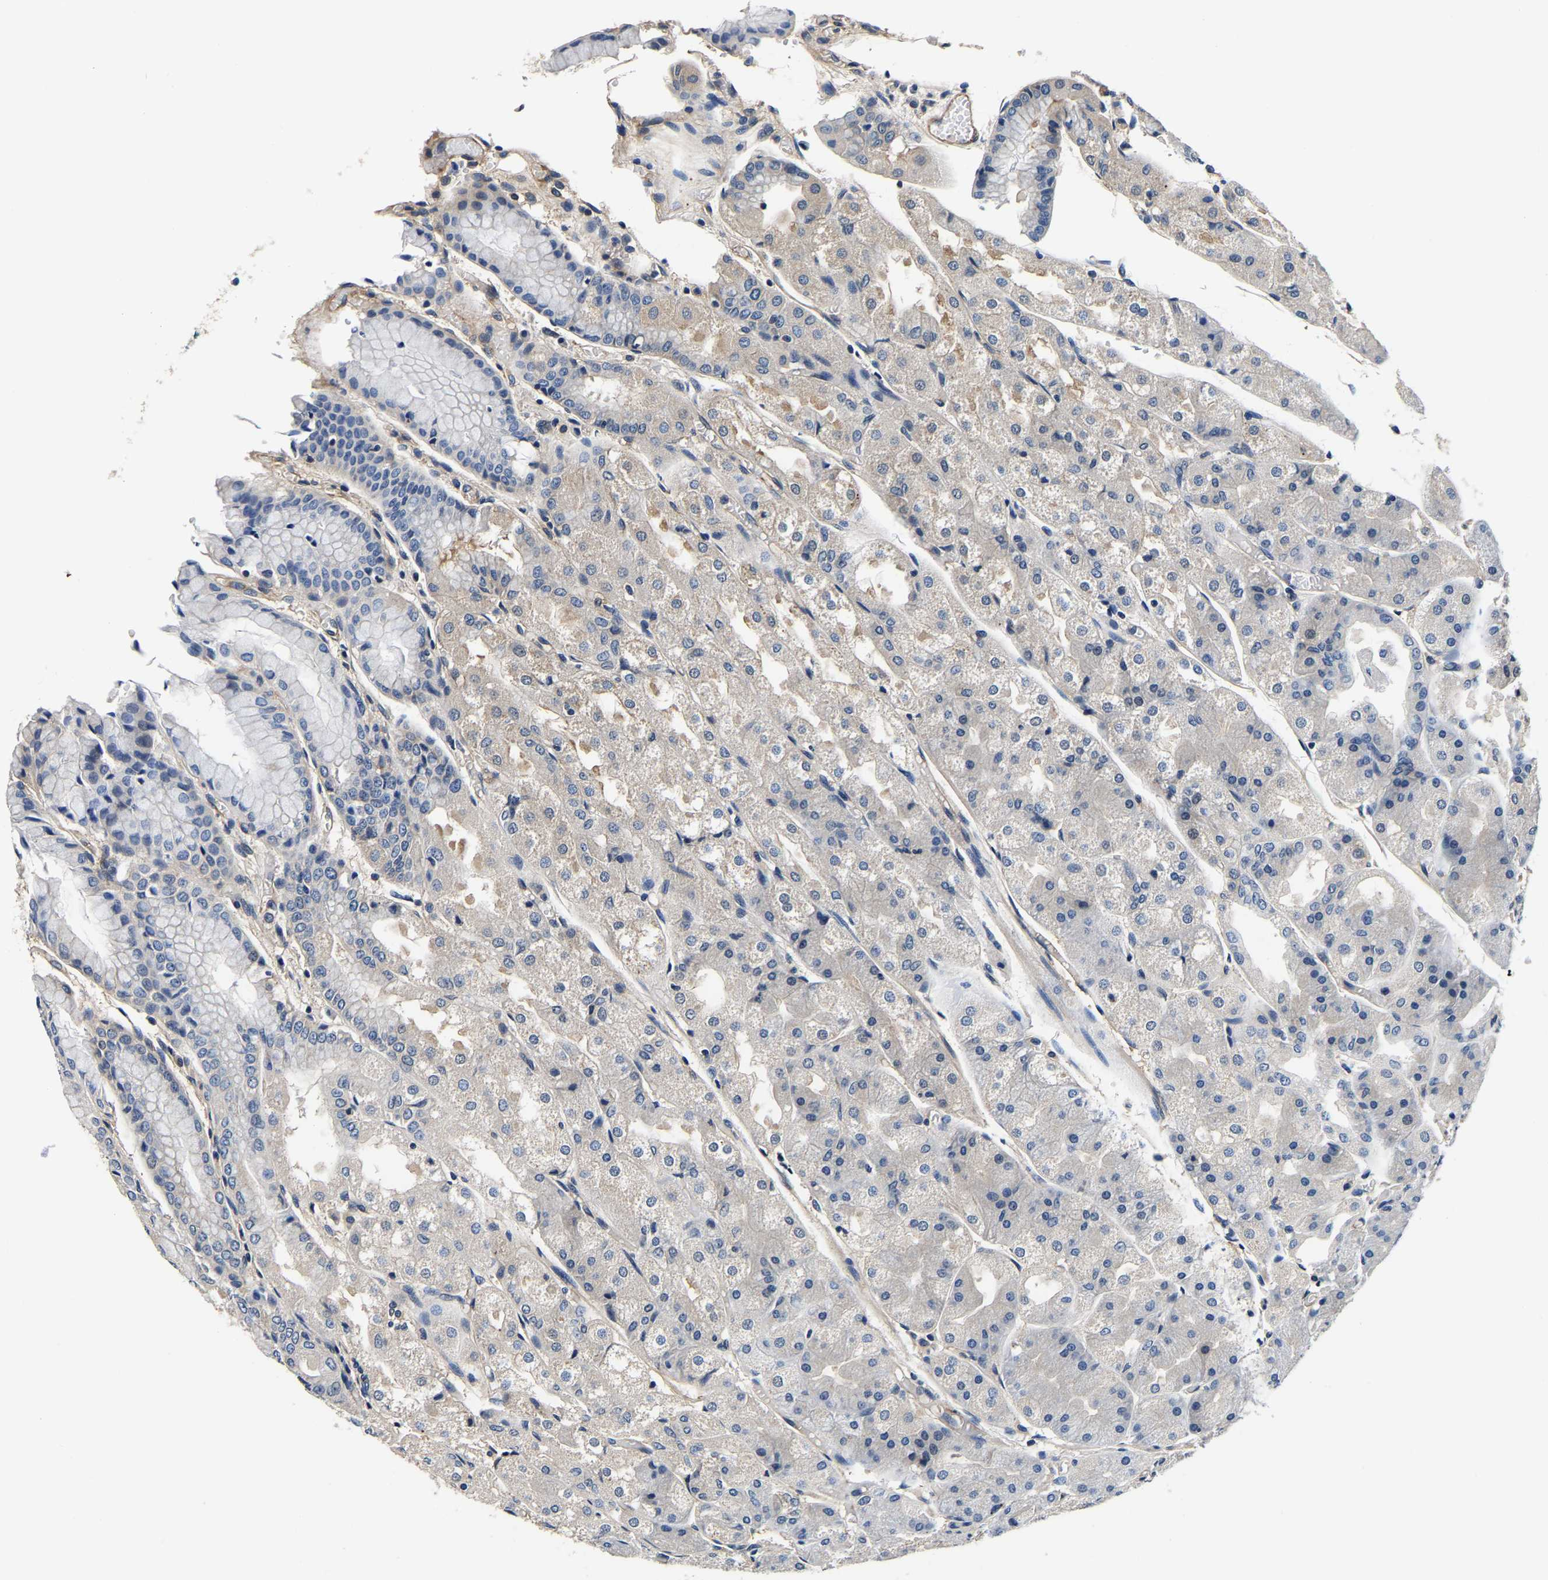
{"staining": {"intensity": "weak", "quantity": "<25%", "location": "cytoplasmic/membranous"}, "tissue": "stomach", "cell_type": "Glandular cells", "image_type": "normal", "snomed": [{"axis": "morphology", "description": "Normal tissue, NOS"}, {"axis": "topography", "description": "Stomach, upper"}], "caption": "This is an IHC image of normal human stomach. There is no positivity in glandular cells.", "gene": "SH3GLB1", "patient": {"sex": "male", "age": 72}}